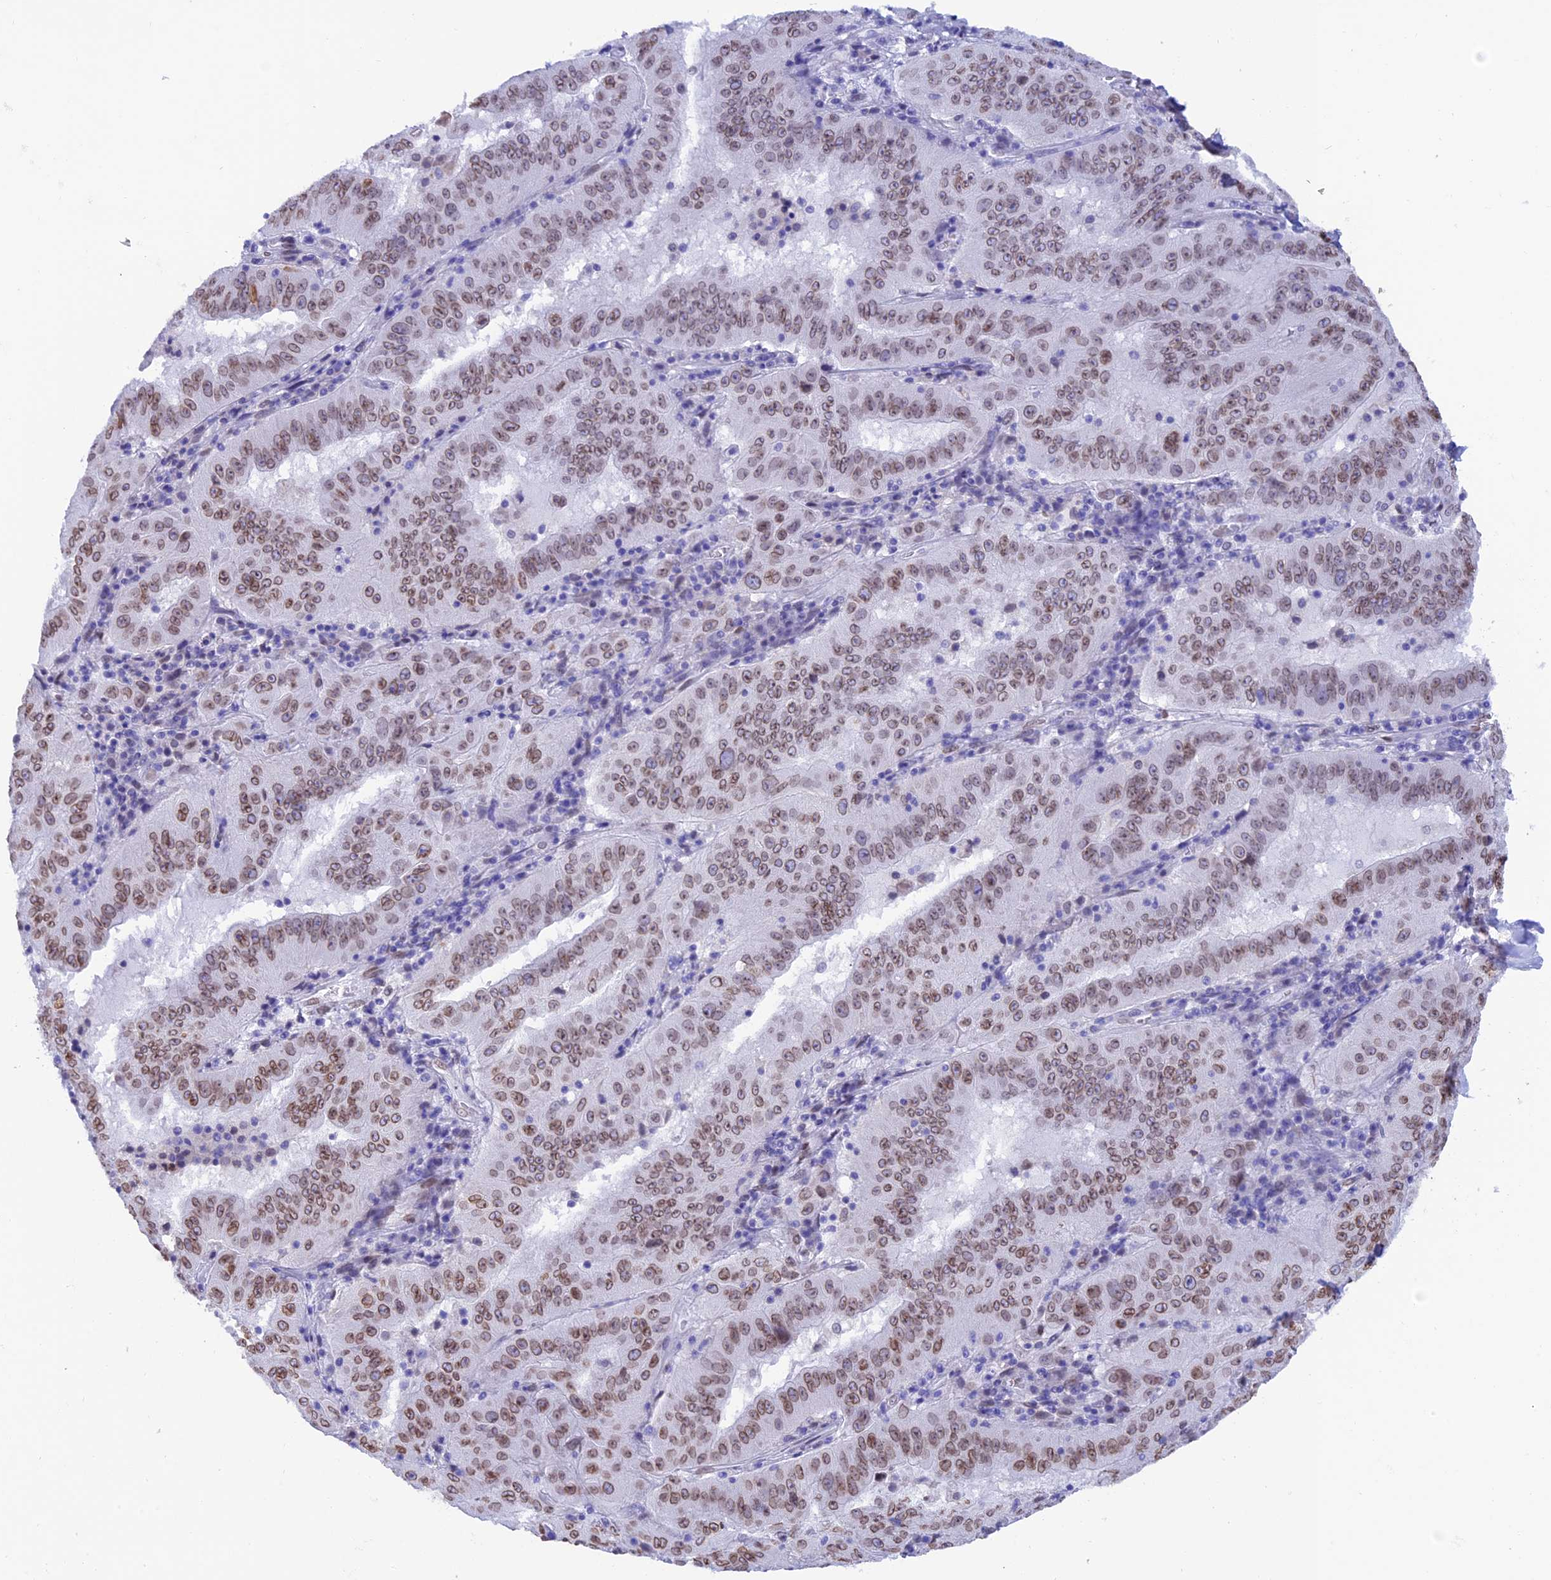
{"staining": {"intensity": "moderate", "quantity": ">75%", "location": "cytoplasmic/membranous,nuclear"}, "tissue": "pancreatic cancer", "cell_type": "Tumor cells", "image_type": "cancer", "snomed": [{"axis": "morphology", "description": "Adenocarcinoma, NOS"}, {"axis": "topography", "description": "Pancreas"}], "caption": "This is a photomicrograph of immunohistochemistry staining of pancreatic cancer (adenocarcinoma), which shows moderate staining in the cytoplasmic/membranous and nuclear of tumor cells.", "gene": "TMPRSS7", "patient": {"sex": "male", "age": 63}}